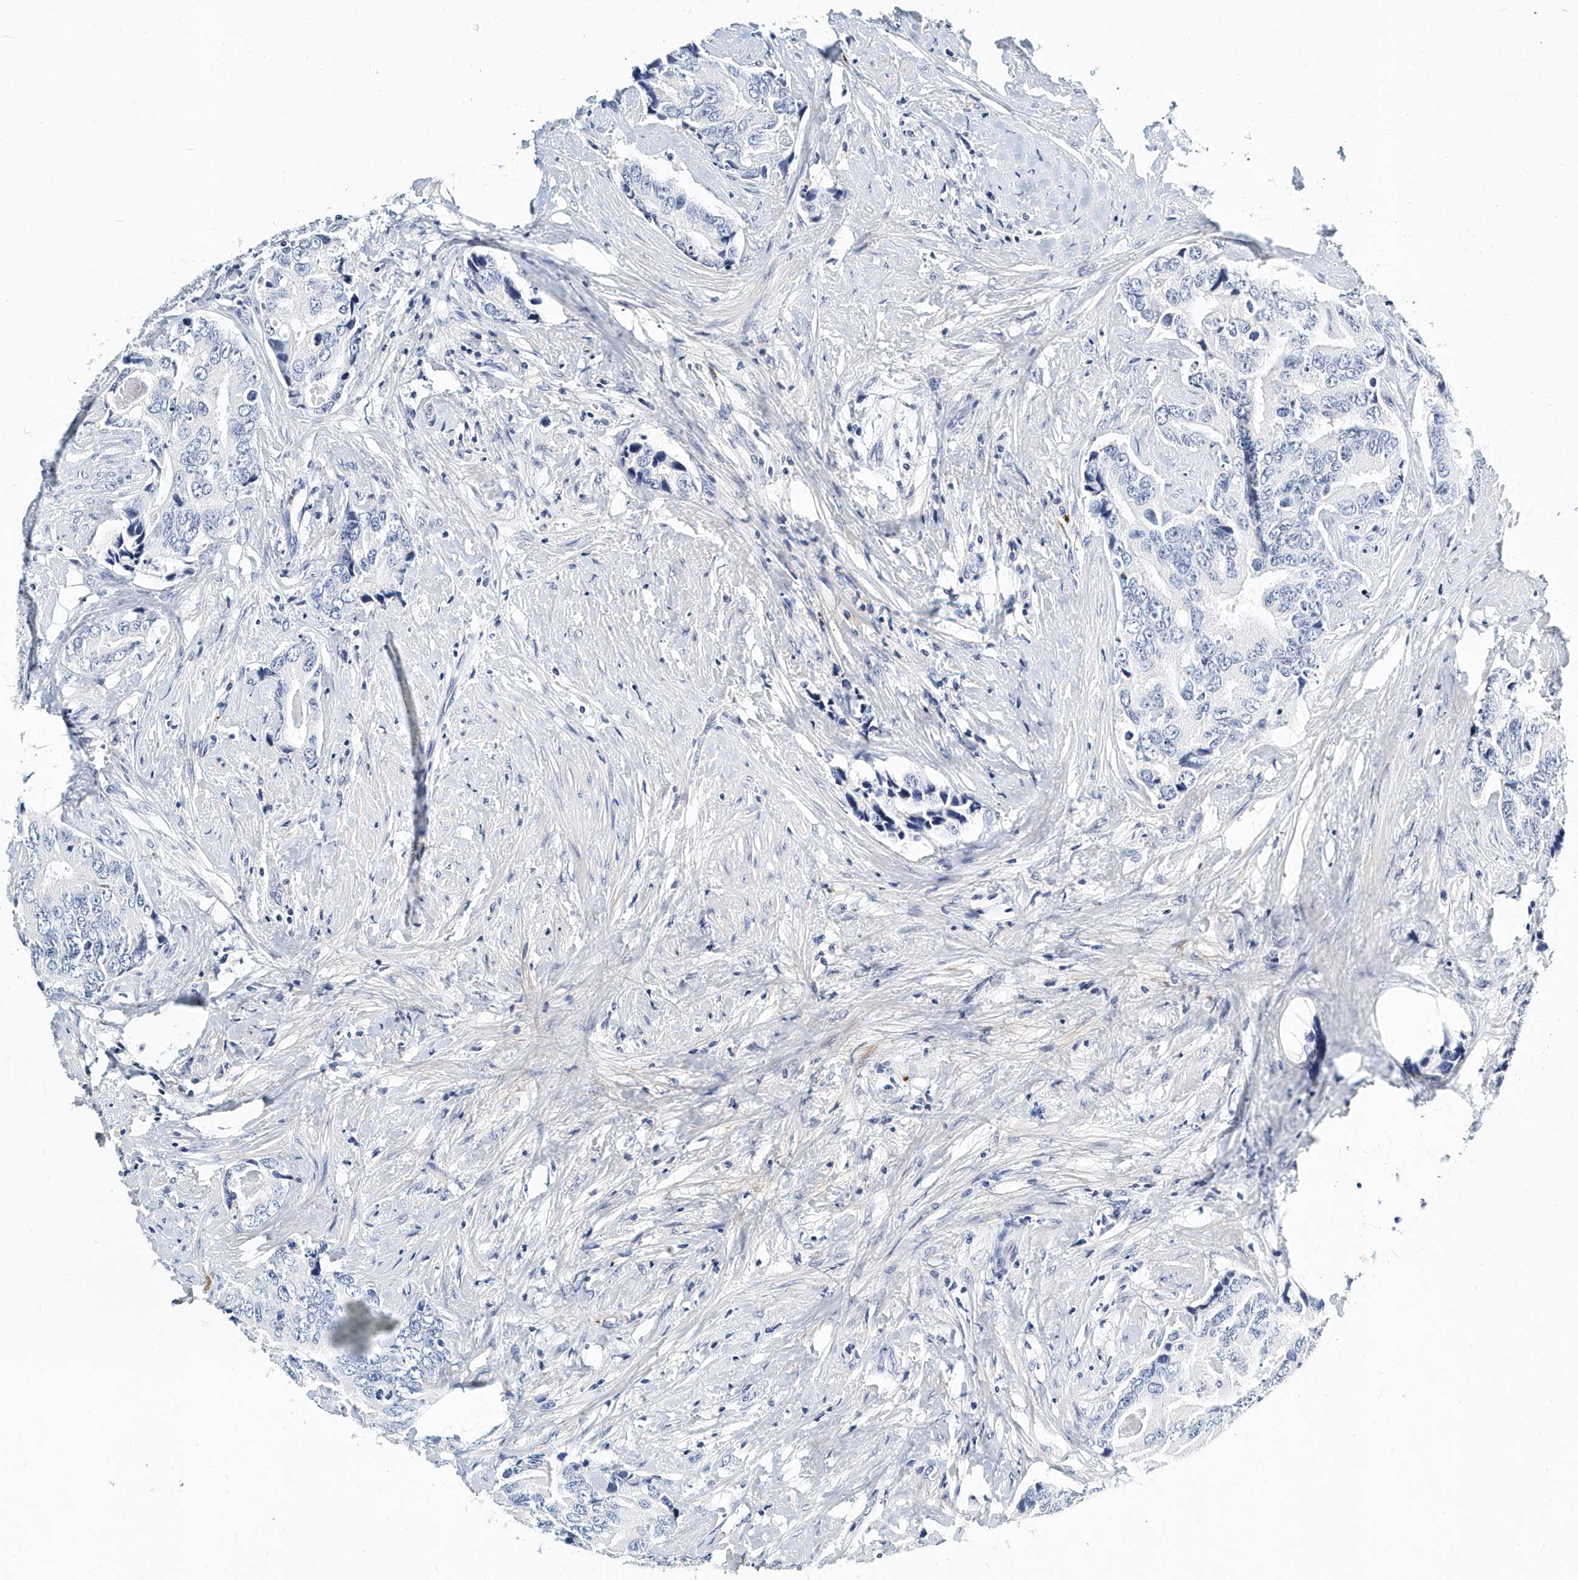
{"staining": {"intensity": "negative", "quantity": "none", "location": "none"}, "tissue": "prostate cancer", "cell_type": "Tumor cells", "image_type": "cancer", "snomed": [{"axis": "morphology", "description": "Adenocarcinoma, High grade"}, {"axis": "topography", "description": "Prostate"}], "caption": "An IHC photomicrograph of prostate cancer (adenocarcinoma (high-grade)) is shown. There is no staining in tumor cells of prostate cancer (adenocarcinoma (high-grade)). The staining is performed using DAB (3,3'-diaminobenzidine) brown chromogen with nuclei counter-stained in using hematoxylin.", "gene": "ITGA2B", "patient": {"sex": "male", "age": 70}}